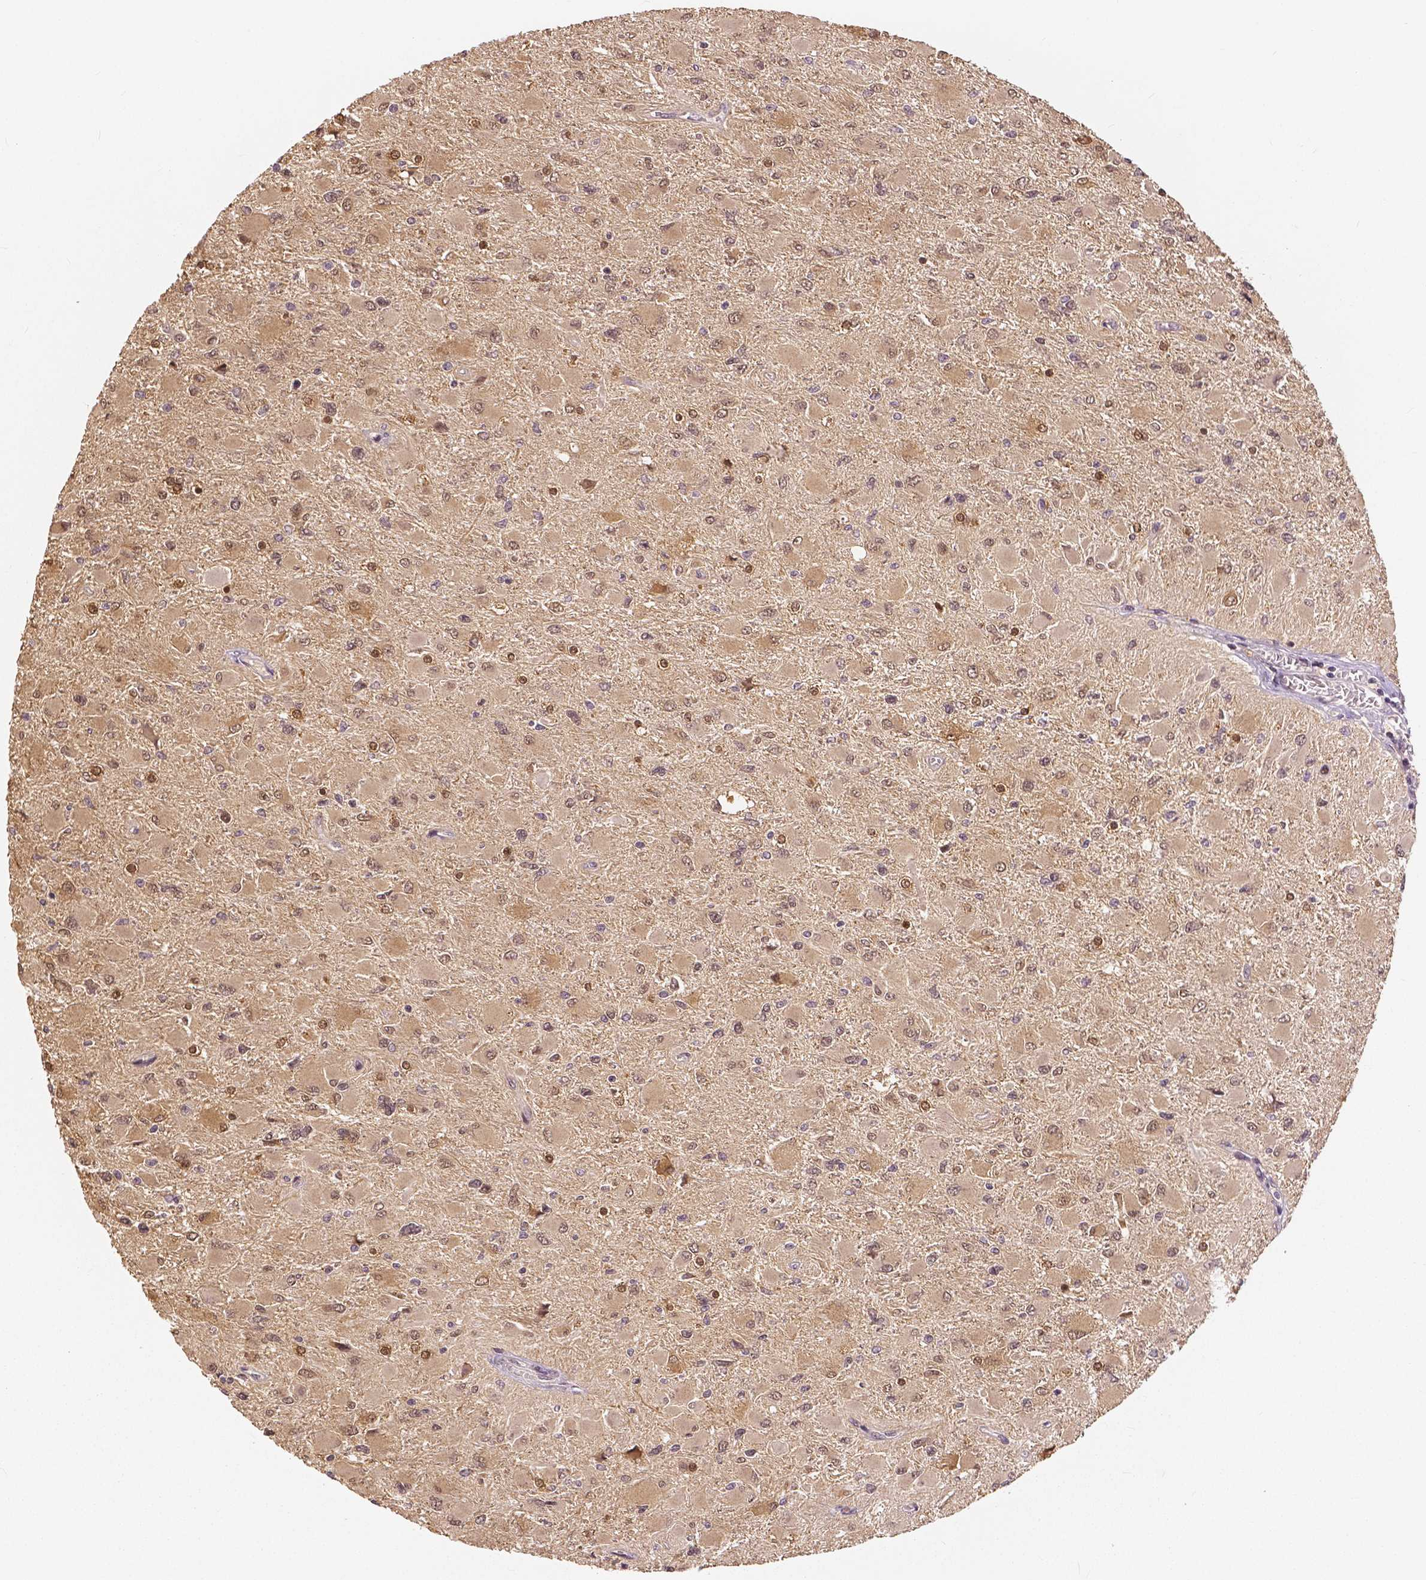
{"staining": {"intensity": "moderate", "quantity": "<25%", "location": "nuclear"}, "tissue": "glioma", "cell_type": "Tumor cells", "image_type": "cancer", "snomed": [{"axis": "morphology", "description": "Glioma, malignant, High grade"}, {"axis": "topography", "description": "Cerebral cortex"}], "caption": "Human malignant glioma (high-grade) stained with a protein marker exhibits moderate staining in tumor cells.", "gene": "MAP1LC3B", "patient": {"sex": "female", "age": 36}}